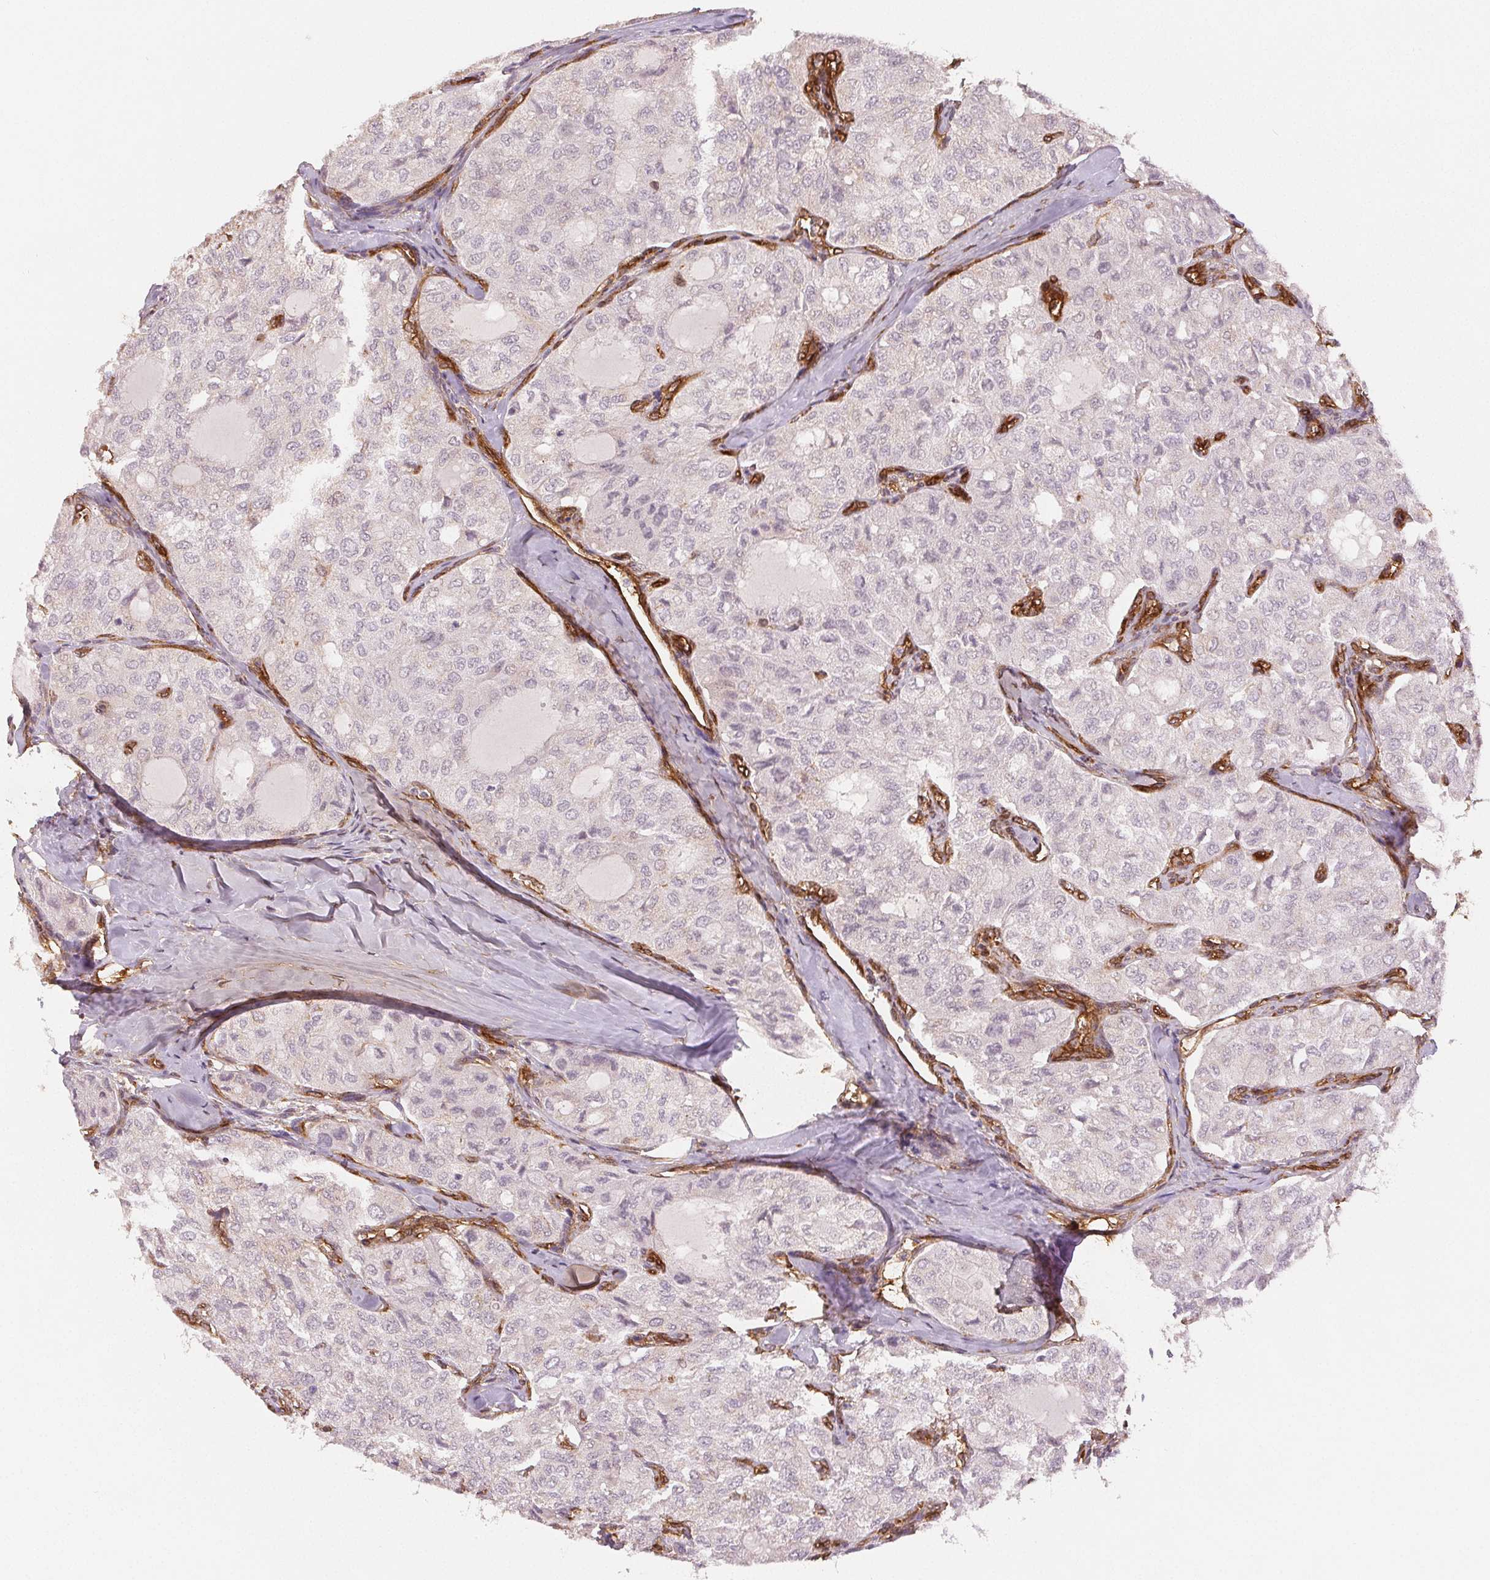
{"staining": {"intensity": "negative", "quantity": "none", "location": "none"}, "tissue": "thyroid cancer", "cell_type": "Tumor cells", "image_type": "cancer", "snomed": [{"axis": "morphology", "description": "Follicular adenoma carcinoma, NOS"}, {"axis": "topography", "description": "Thyroid gland"}], "caption": "Histopathology image shows no significant protein expression in tumor cells of thyroid follicular adenoma carcinoma. (DAB (3,3'-diaminobenzidine) immunohistochemistry (IHC) with hematoxylin counter stain).", "gene": "DIAPH2", "patient": {"sex": "male", "age": 75}}